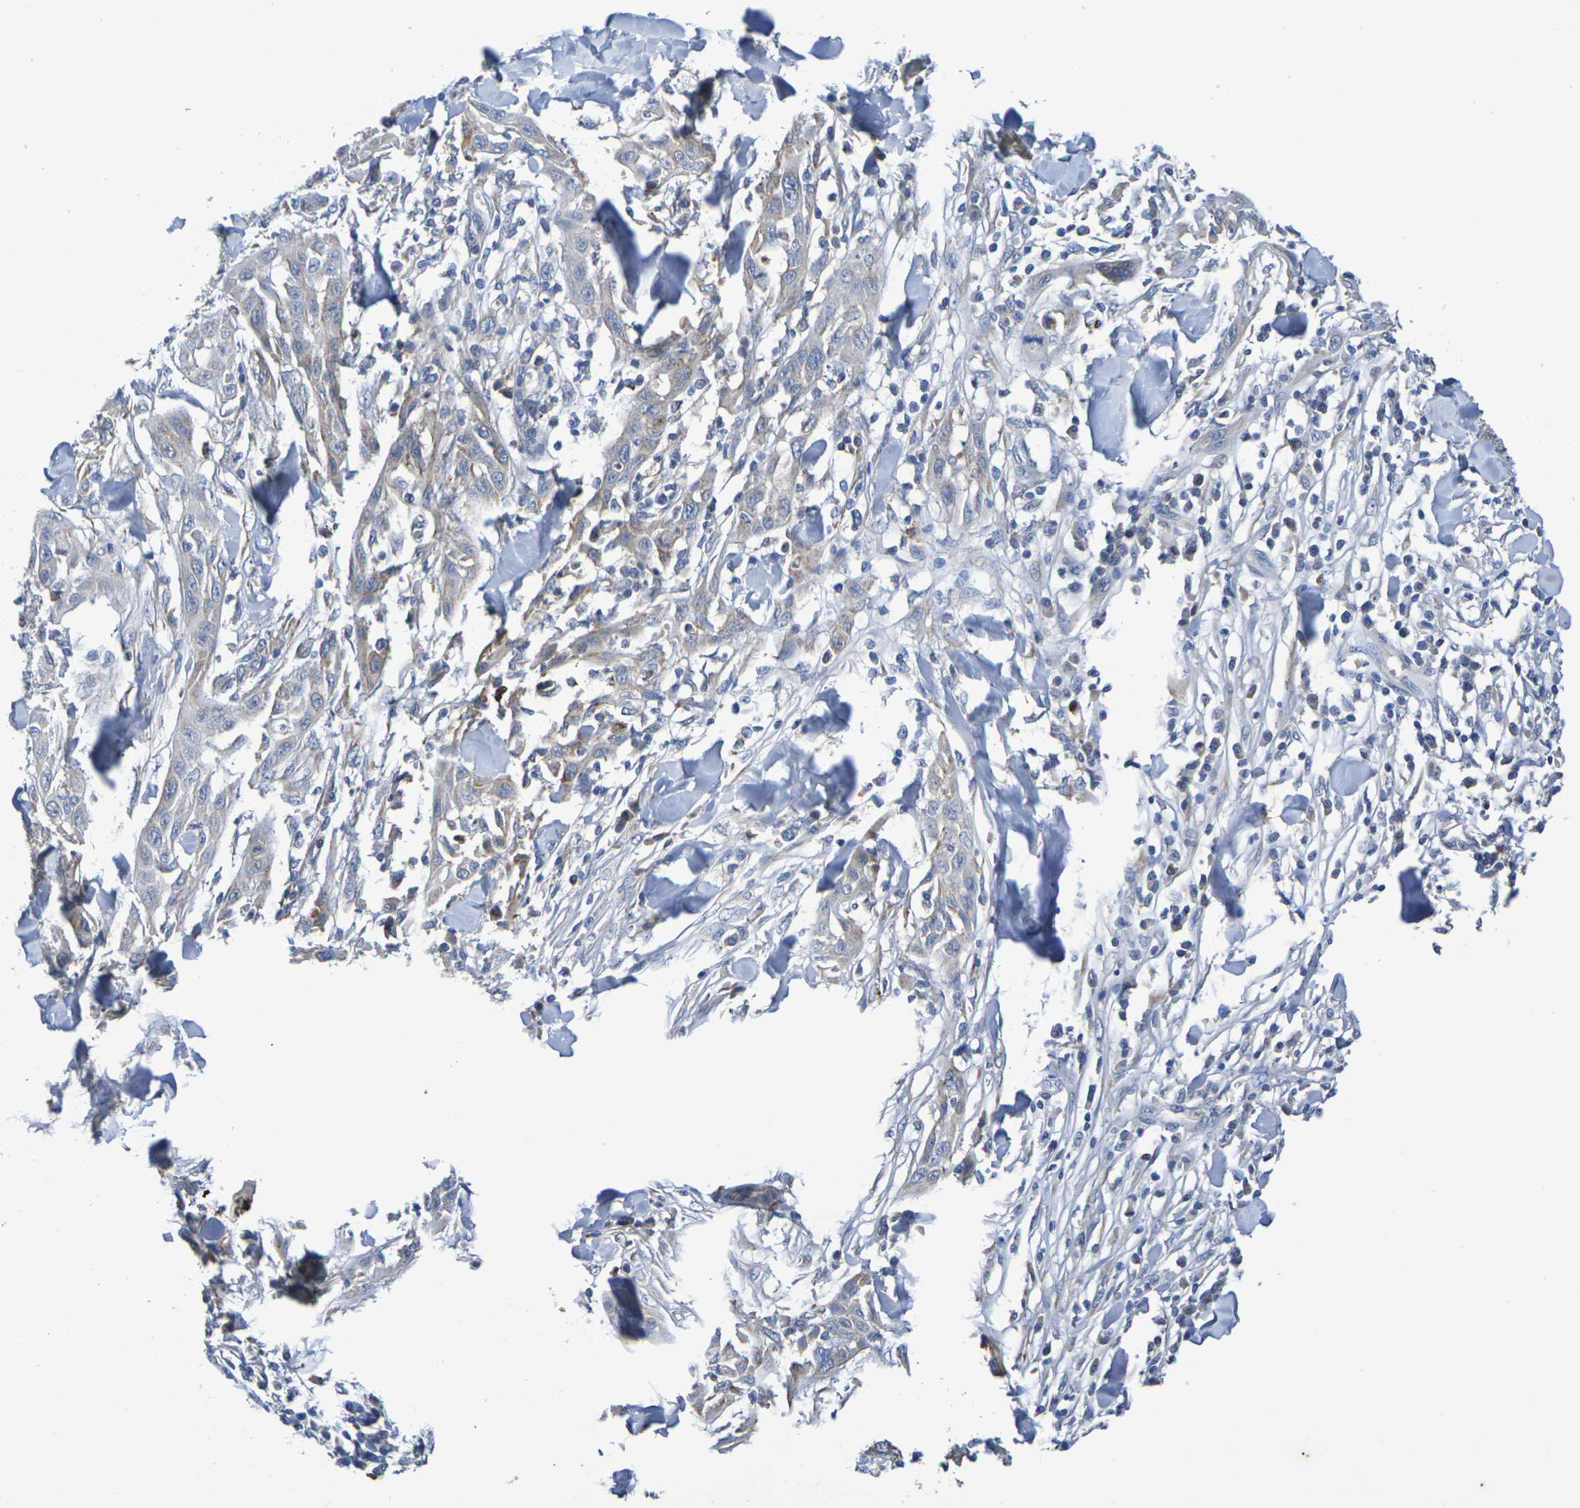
{"staining": {"intensity": "weak", "quantity": "25%-75%", "location": "cytoplasmic/membranous"}, "tissue": "skin cancer", "cell_type": "Tumor cells", "image_type": "cancer", "snomed": [{"axis": "morphology", "description": "Squamous cell carcinoma, NOS"}, {"axis": "topography", "description": "Skin"}], "caption": "Weak cytoplasmic/membranous positivity is seen in about 25%-75% of tumor cells in skin cancer. Nuclei are stained in blue.", "gene": "SDC4", "patient": {"sex": "male", "age": 24}}